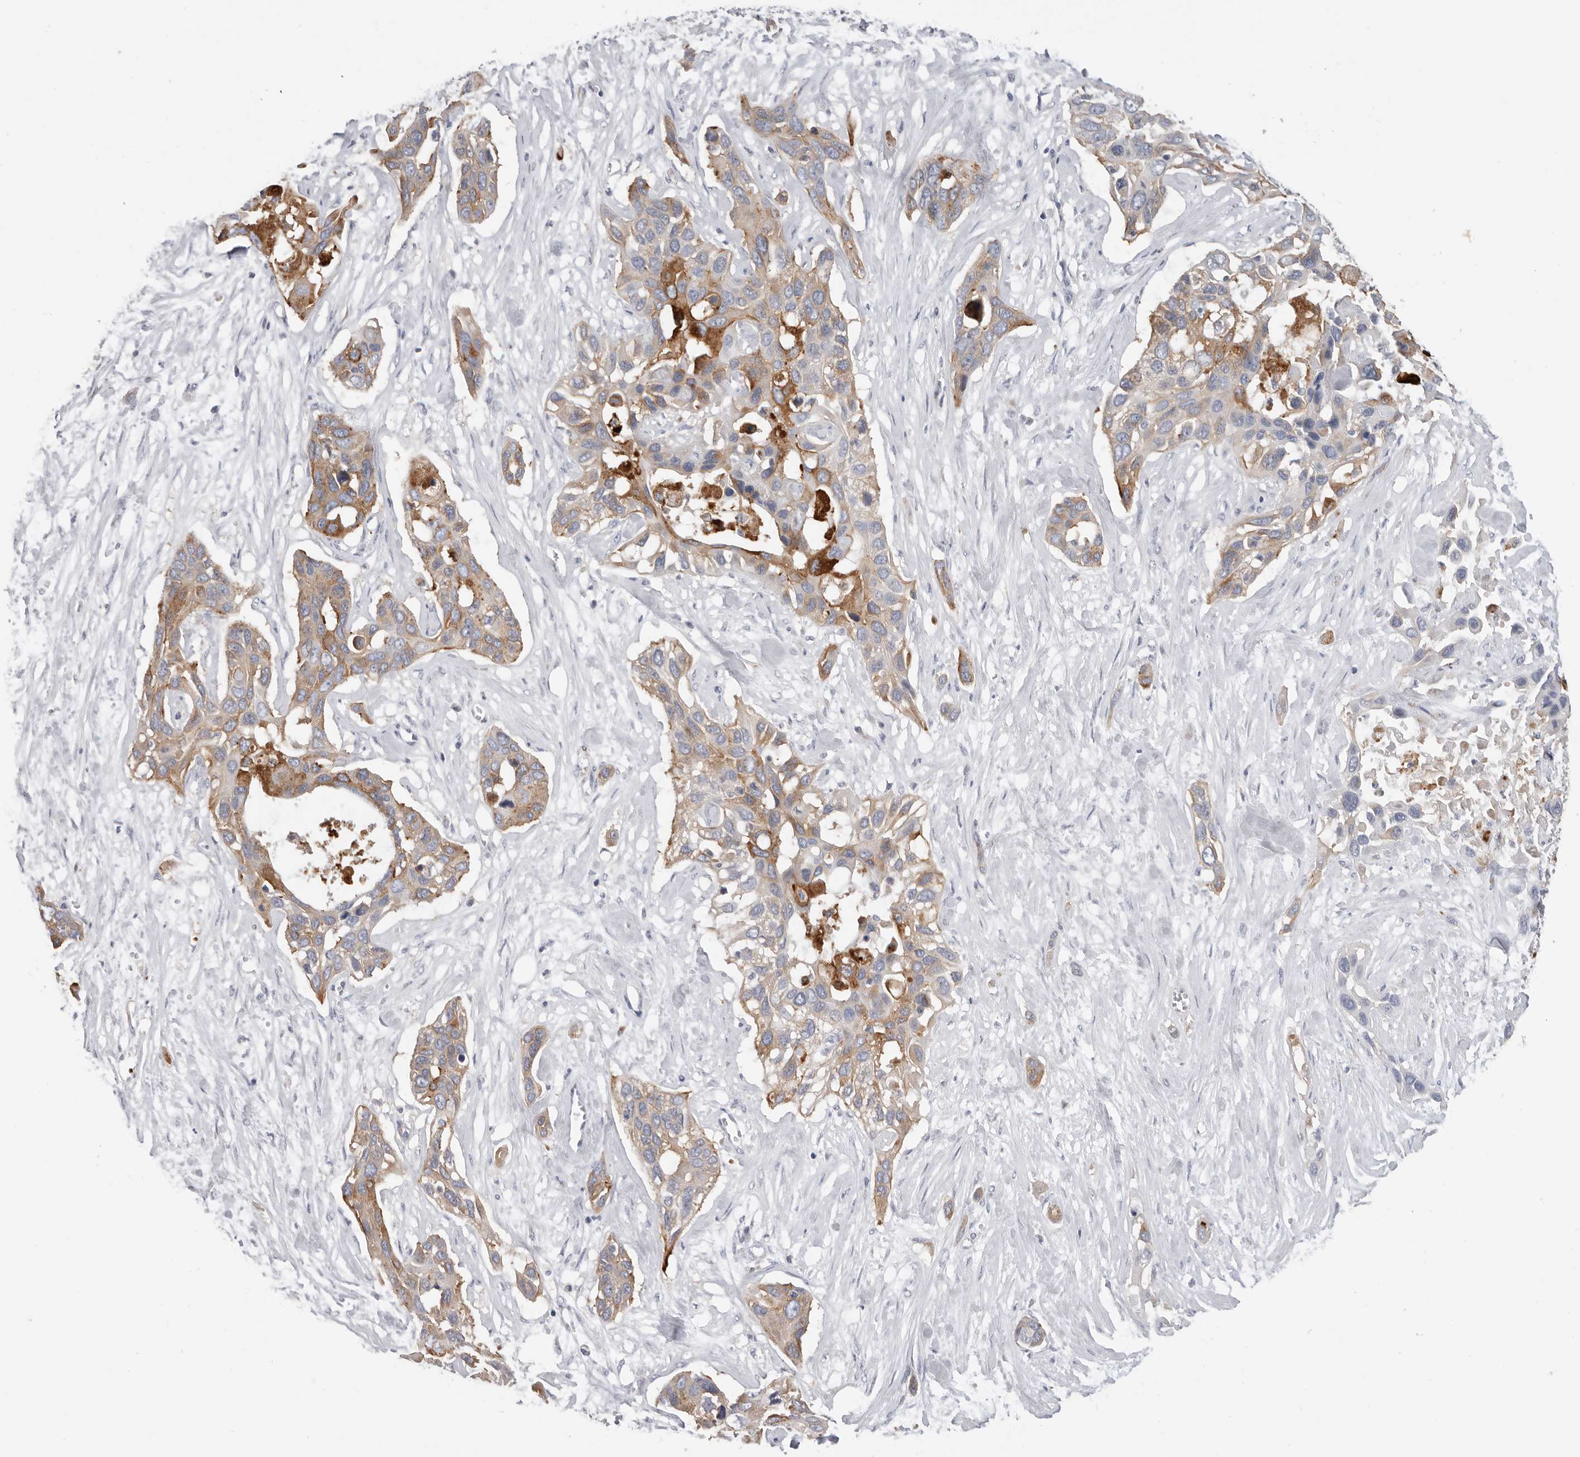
{"staining": {"intensity": "moderate", "quantity": ">75%", "location": "cytoplasmic/membranous"}, "tissue": "pancreatic cancer", "cell_type": "Tumor cells", "image_type": "cancer", "snomed": [{"axis": "morphology", "description": "Adenocarcinoma, NOS"}, {"axis": "topography", "description": "Pancreas"}], "caption": "High-magnification brightfield microscopy of pancreatic adenocarcinoma stained with DAB (3,3'-diaminobenzidine) (brown) and counterstained with hematoxylin (blue). tumor cells exhibit moderate cytoplasmic/membranous staining is identified in about>75% of cells. (brown staining indicates protein expression, while blue staining denotes nuclei).", "gene": "TFRC", "patient": {"sex": "female", "age": 60}}